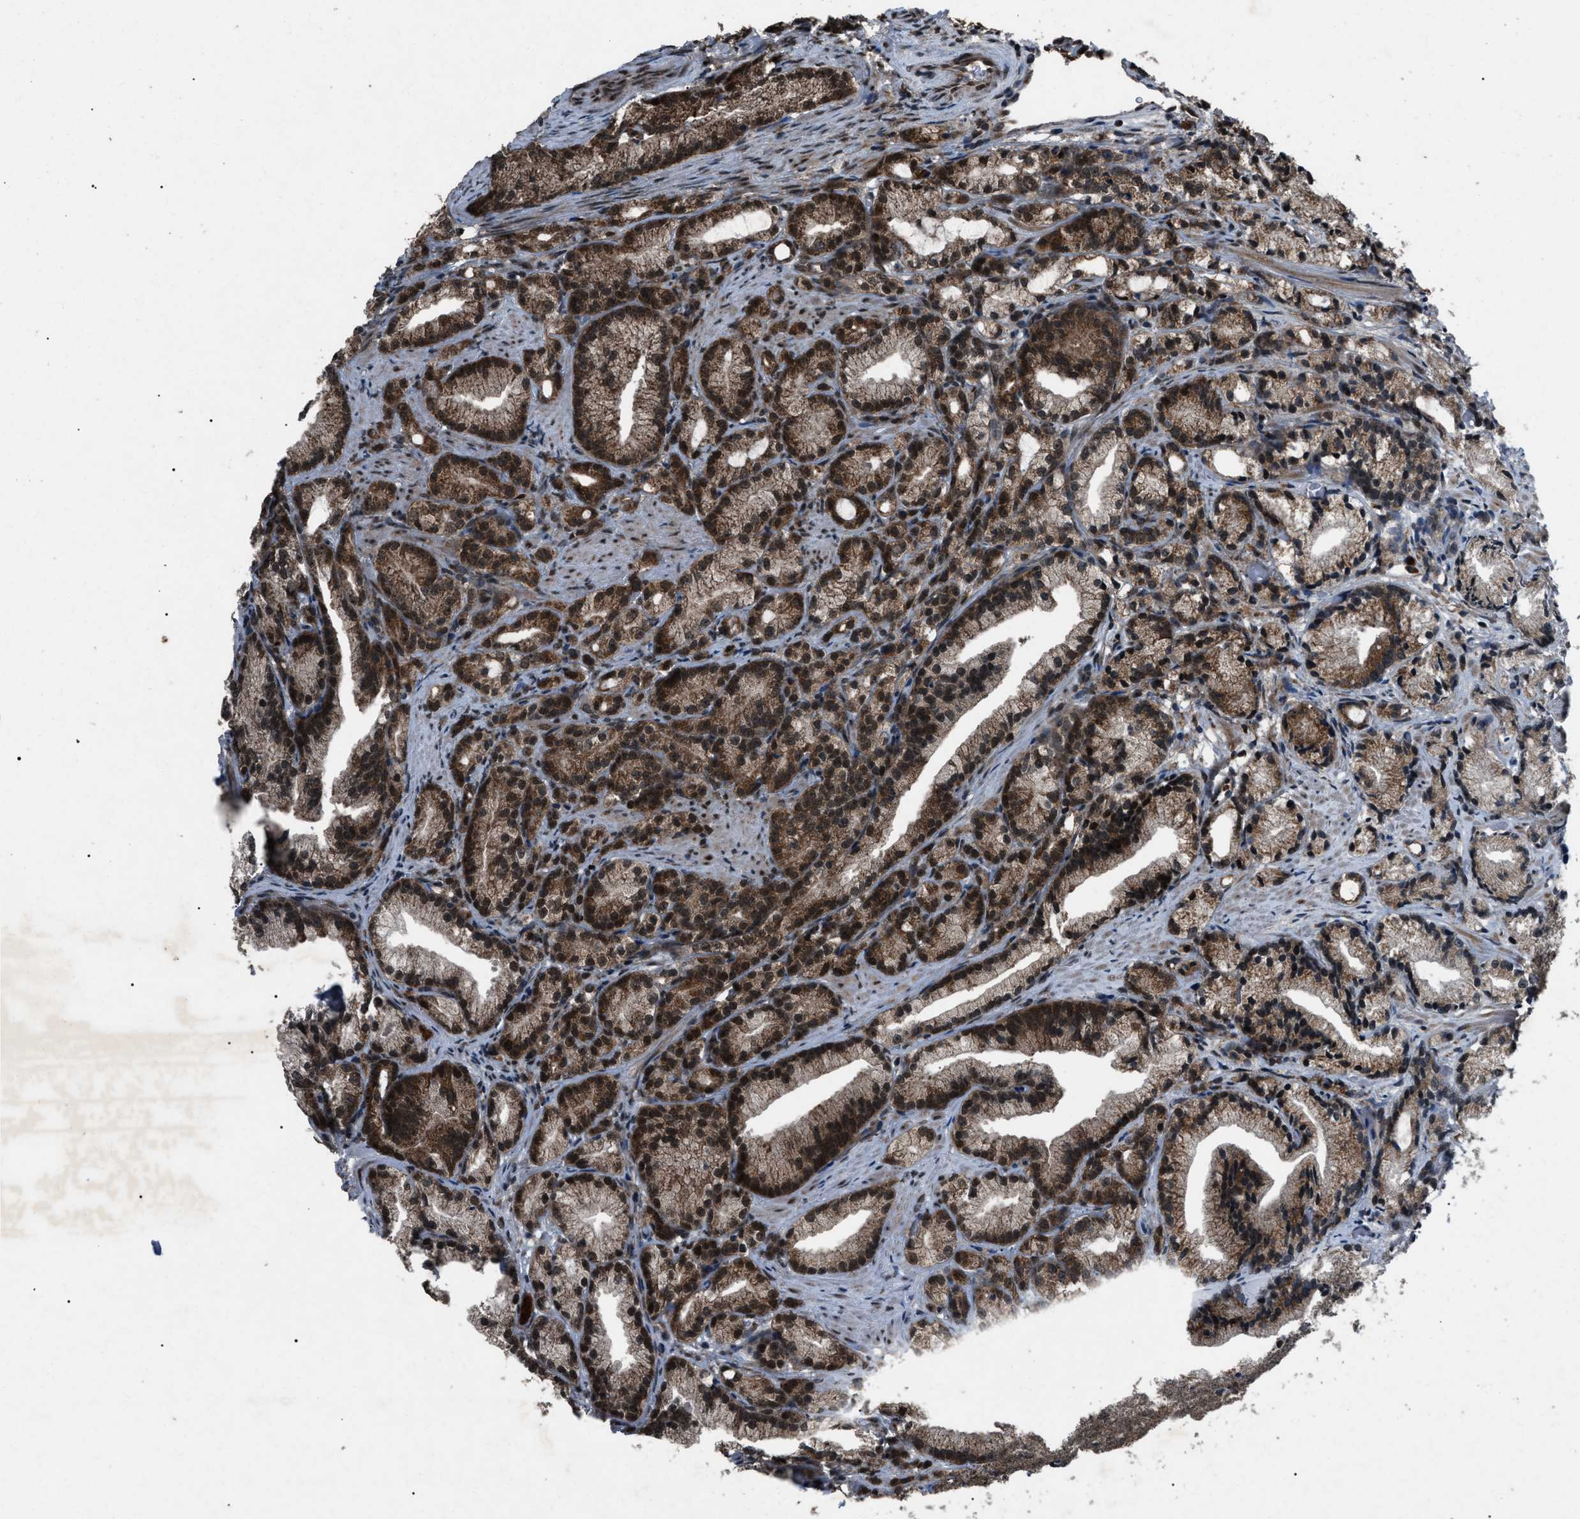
{"staining": {"intensity": "strong", "quantity": ">75%", "location": "cytoplasmic/membranous,nuclear"}, "tissue": "prostate cancer", "cell_type": "Tumor cells", "image_type": "cancer", "snomed": [{"axis": "morphology", "description": "Adenocarcinoma, Low grade"}, {"axis": "topography", "description": "Prostate"}], "caption": "Protein staining reveals strong cytoplasmic/membranous and nuclear positivity in approximately >75% of tumor cells in prostate adenocarcinoma (low-grade).", "gene": "ZFAND2A", "patient": {"sex": "male", "age": 89}}